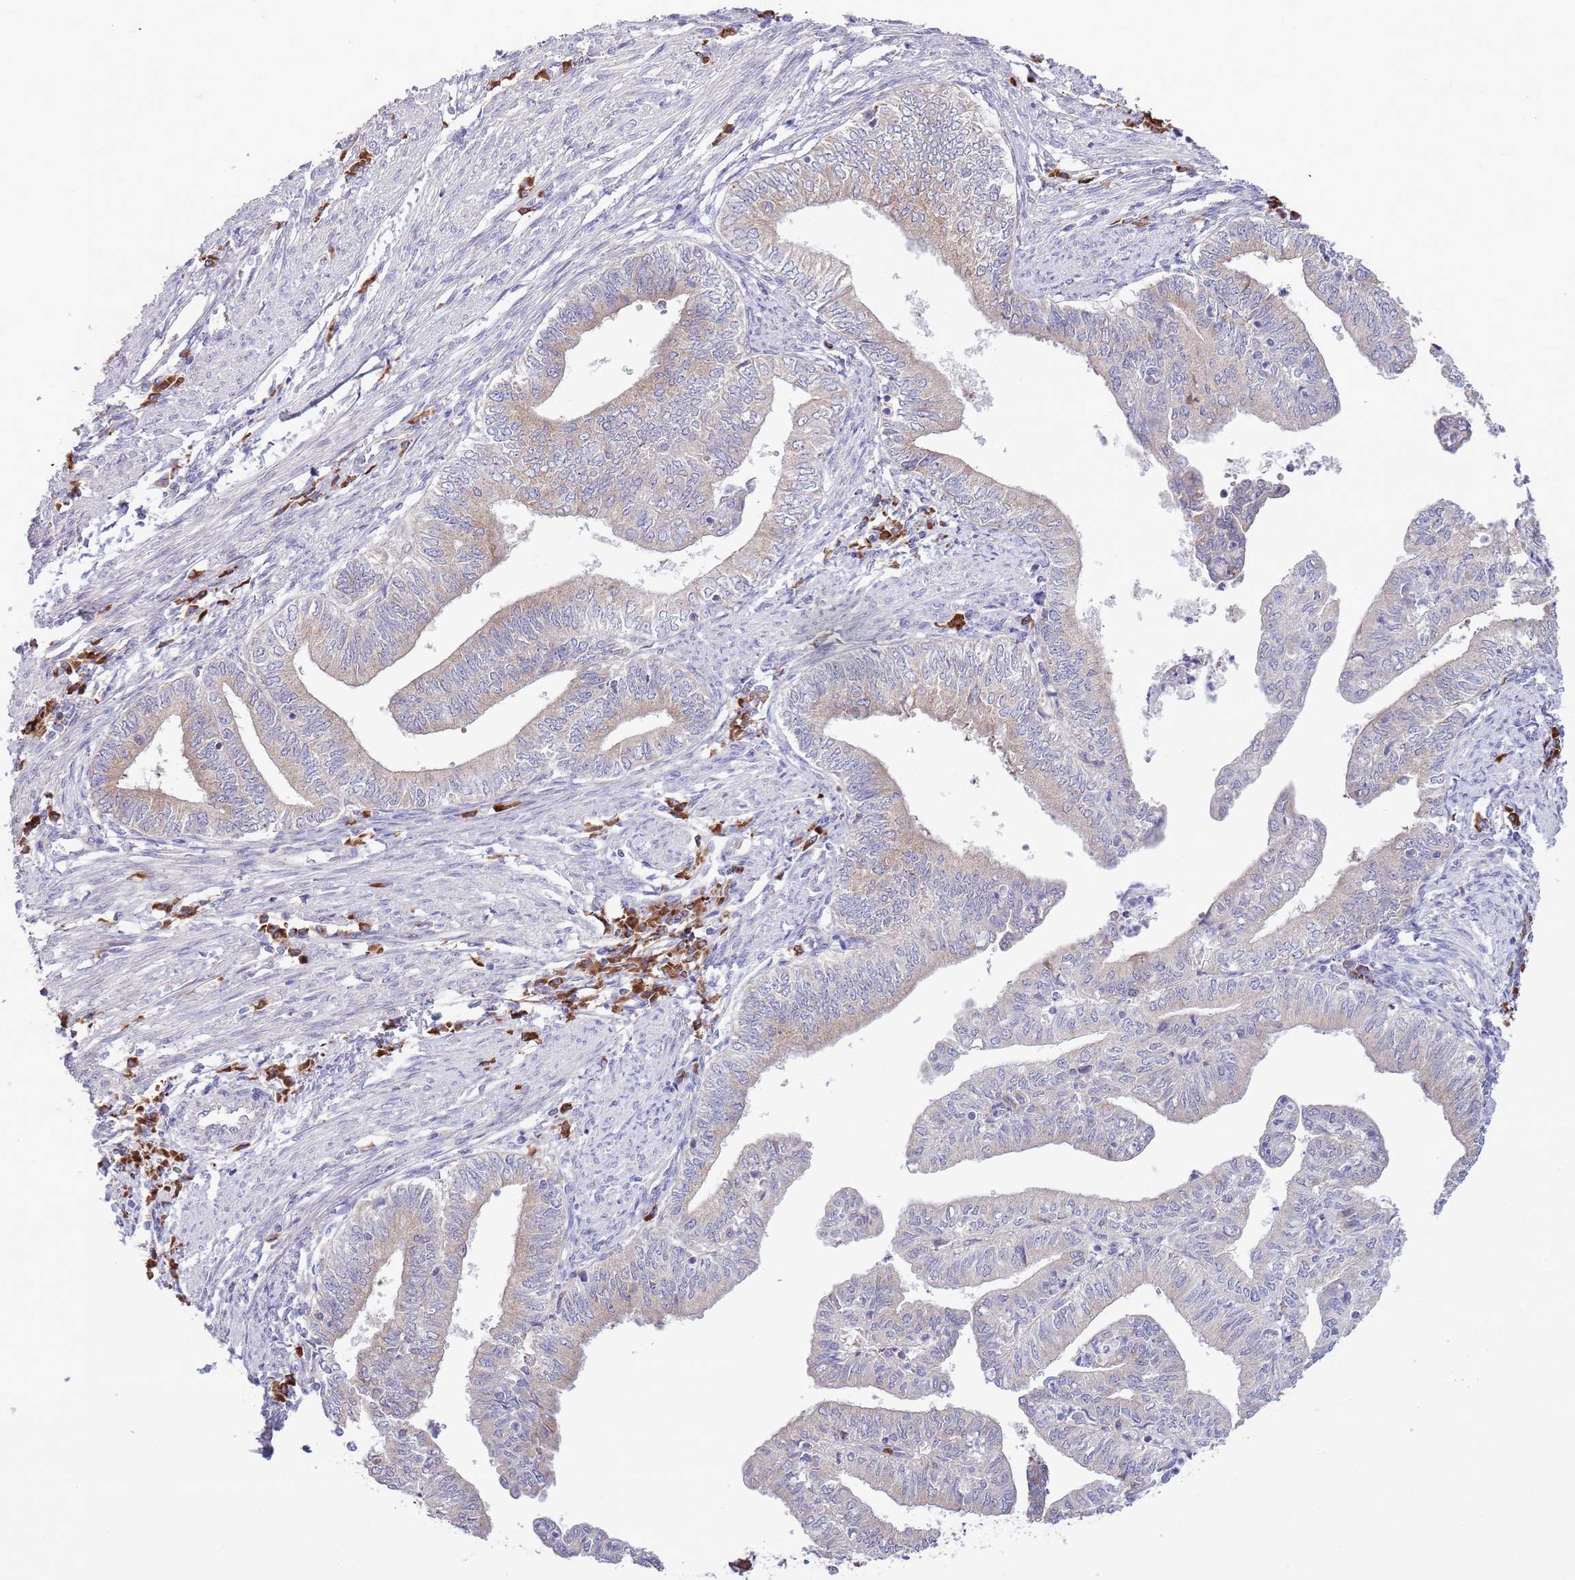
{"staining": {"intensity": "negative", "quantity": "none", "location": "none"}, "tissue": "endometrial cancer", "cell_type": "Tumor cells", "image_type": "cancer", "snomed": [{"axis": "morphology", "description": "Adenocarcinoma, NOS"}, {"axis": "topography", "description": "Endometrium"}], "caption": "Tumor cells show no significant positivity in endometrial cancer (adenocarcinoma).", "gene": "DAND5", "patient": {"sex": "female", "age": 66}}